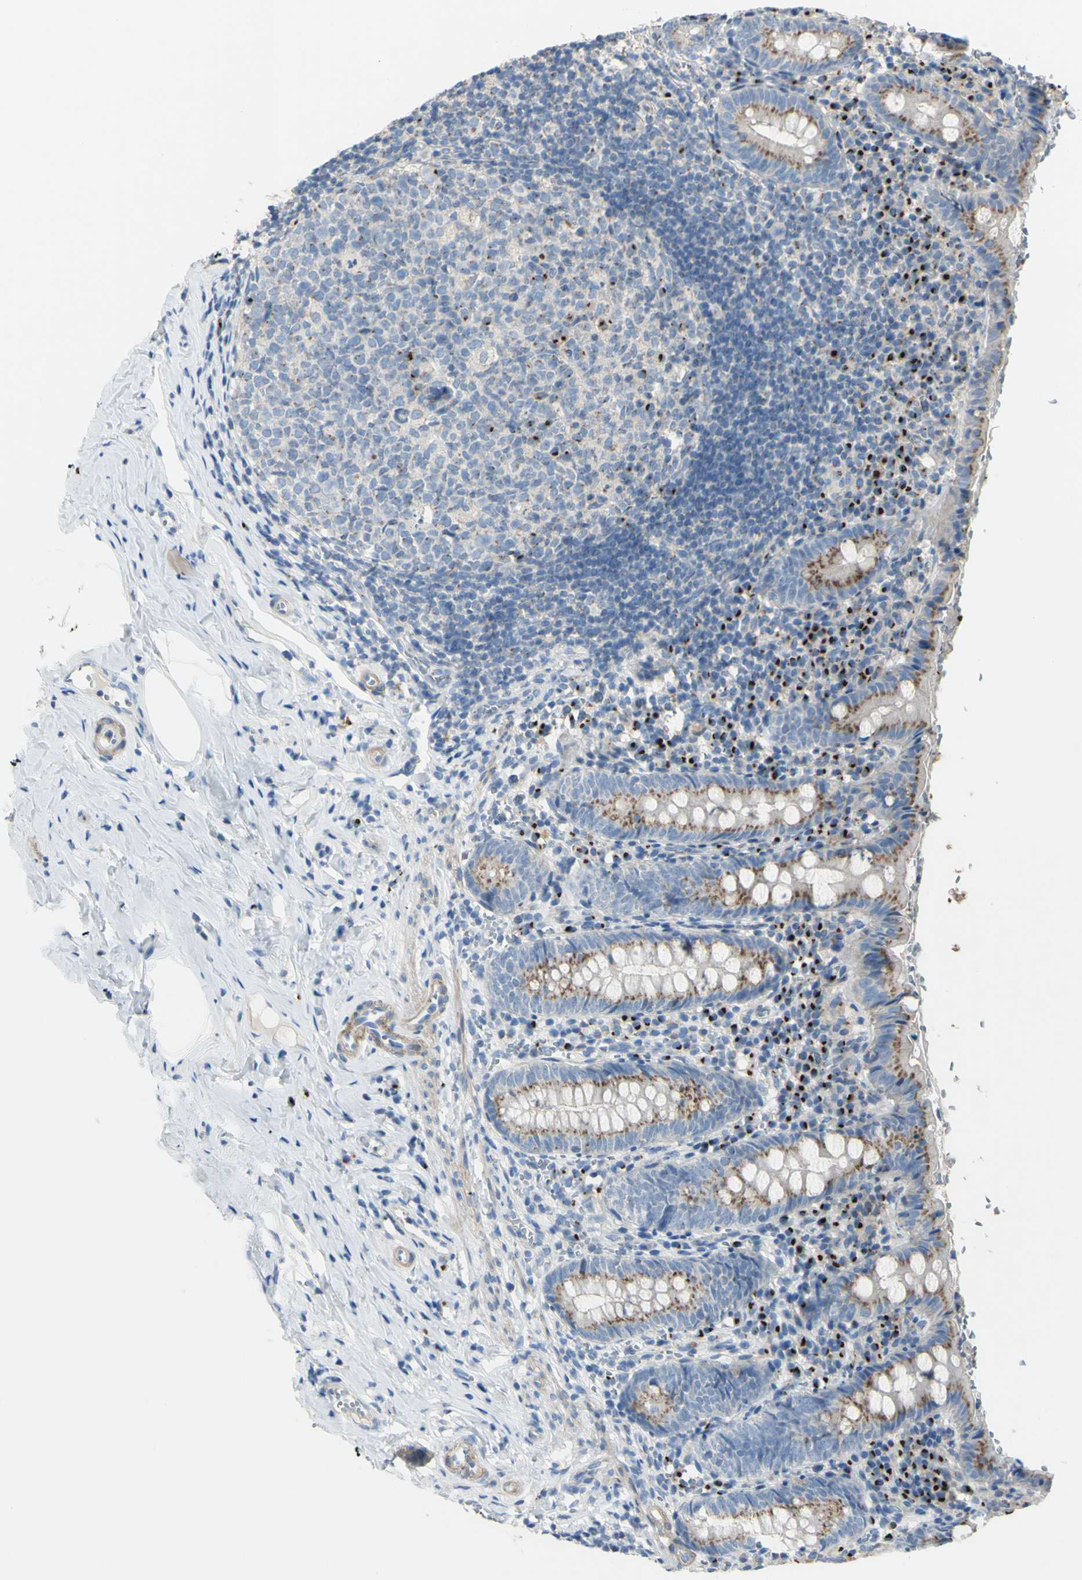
{"staining": {"intensity": "moderate", "quantity": ">75%", "location": "cytoplasmic/membranous"}, "tissue": "appendix", "cell_type": "Glandular cells", "image_type": "normal", "snomed": [{"axis": "morphology", "description": "Normal tissue, NOS"}, {"axis": "topography", "description": "Appendix"}], "caption": "Immunohistochemistry (IHC) image of unremarkable appendix stained for a protein (brown), which demonstrates medium levels of moderate cytoplasmic/membranous positivity in approximately >75% of glandular cells.", "gene": "B4GALT3", "patient": {"sex": "female", "age": 10}}